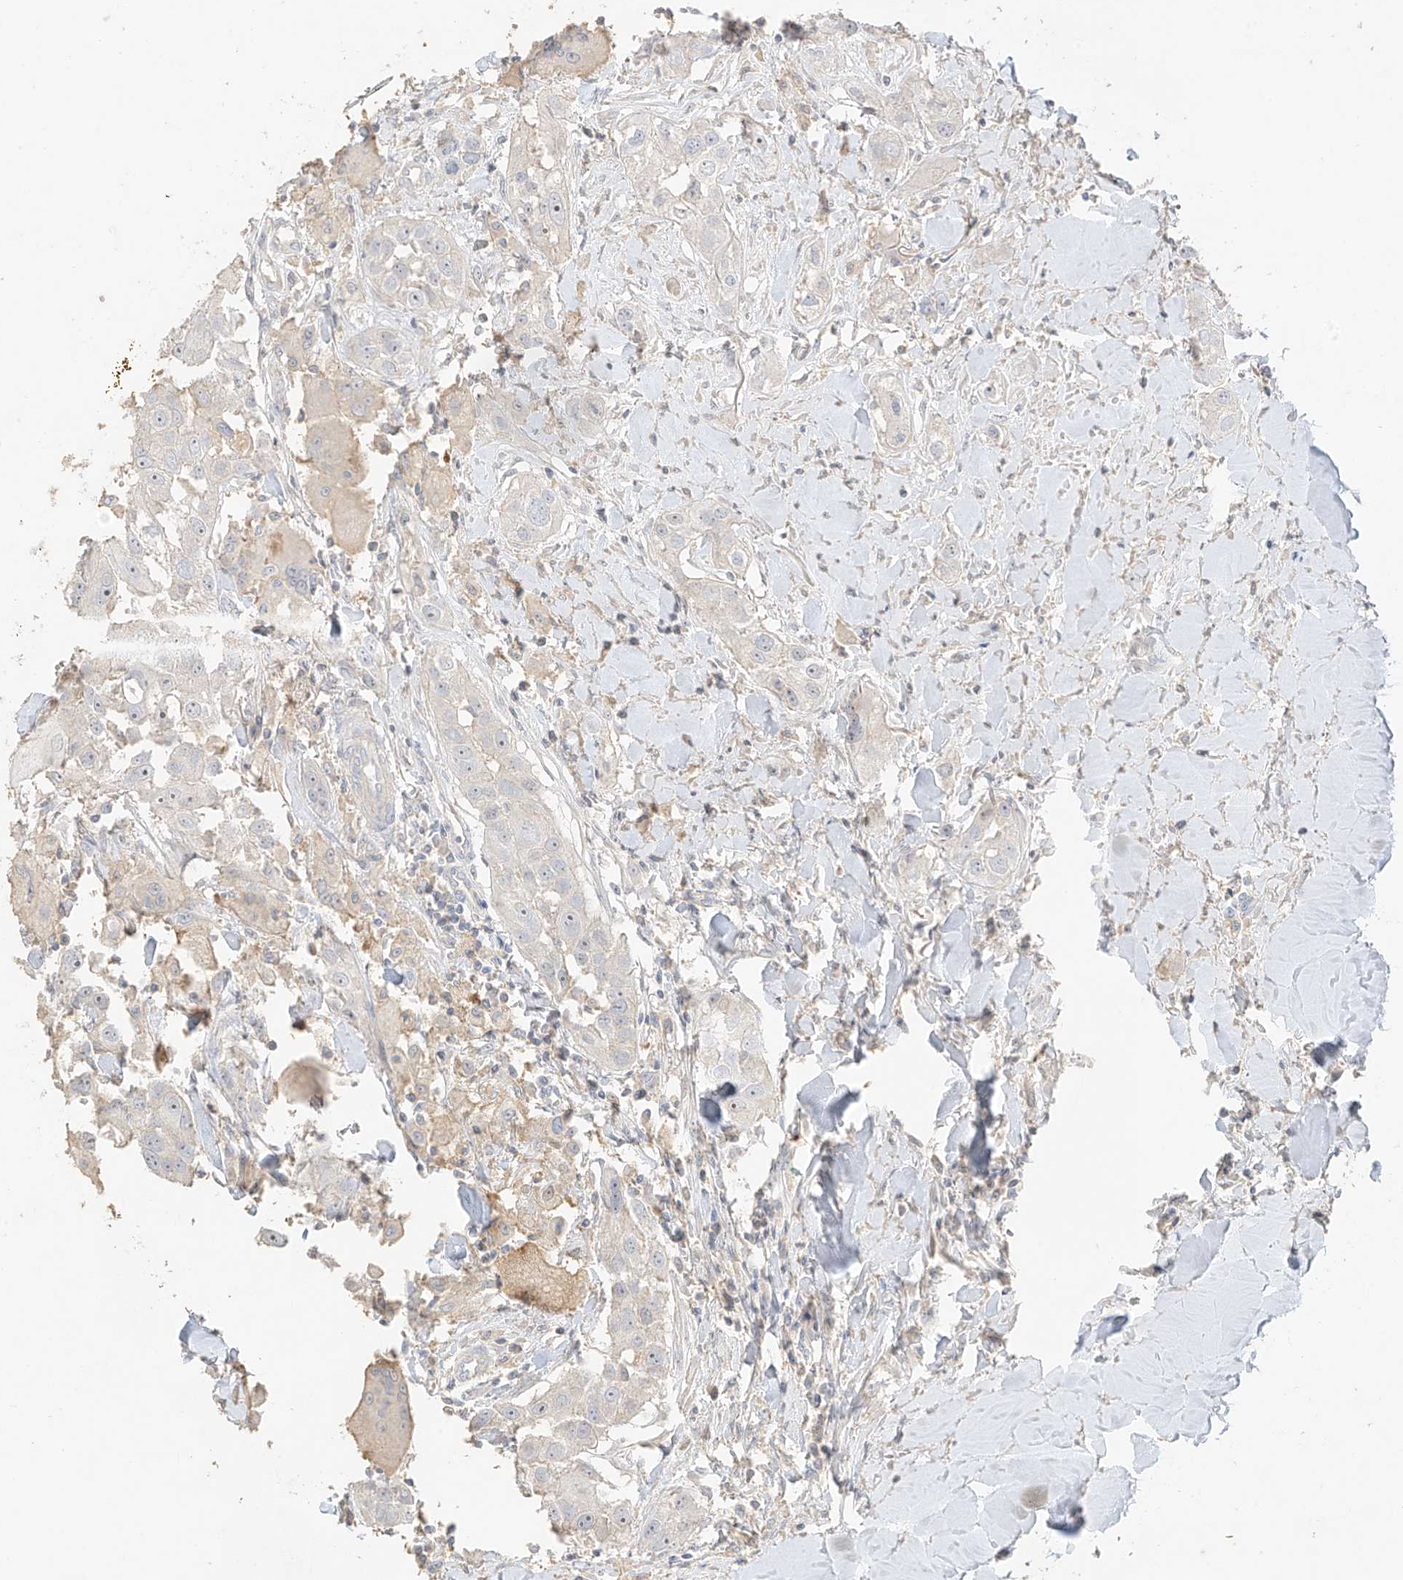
{"staining": {"intensity": "weak", "quantity": ">75%", "location": "nuclear"}, "tissue": "head and neck cancer", "cell_type": "Tumor cells", "image_type": "cancer", "snomed": [{"axis": "morphology", "description": "Normal tissue, NOS"}, {"axis": "morphology", "description": "Squamous cell carcinoma, NOS"}, {"axis": "topography", "description": "Skeletal muscle"}, {"axis": "topography", "description": "Head-Neck"}], "caption": "Tumor cells exhibit low levels of weak nuclear expression in about >75% of cells in human squamous cell carcinoma (head and neck).", "gene": "ZBTB41", "patient": {"sex": "male", "age": 51}}